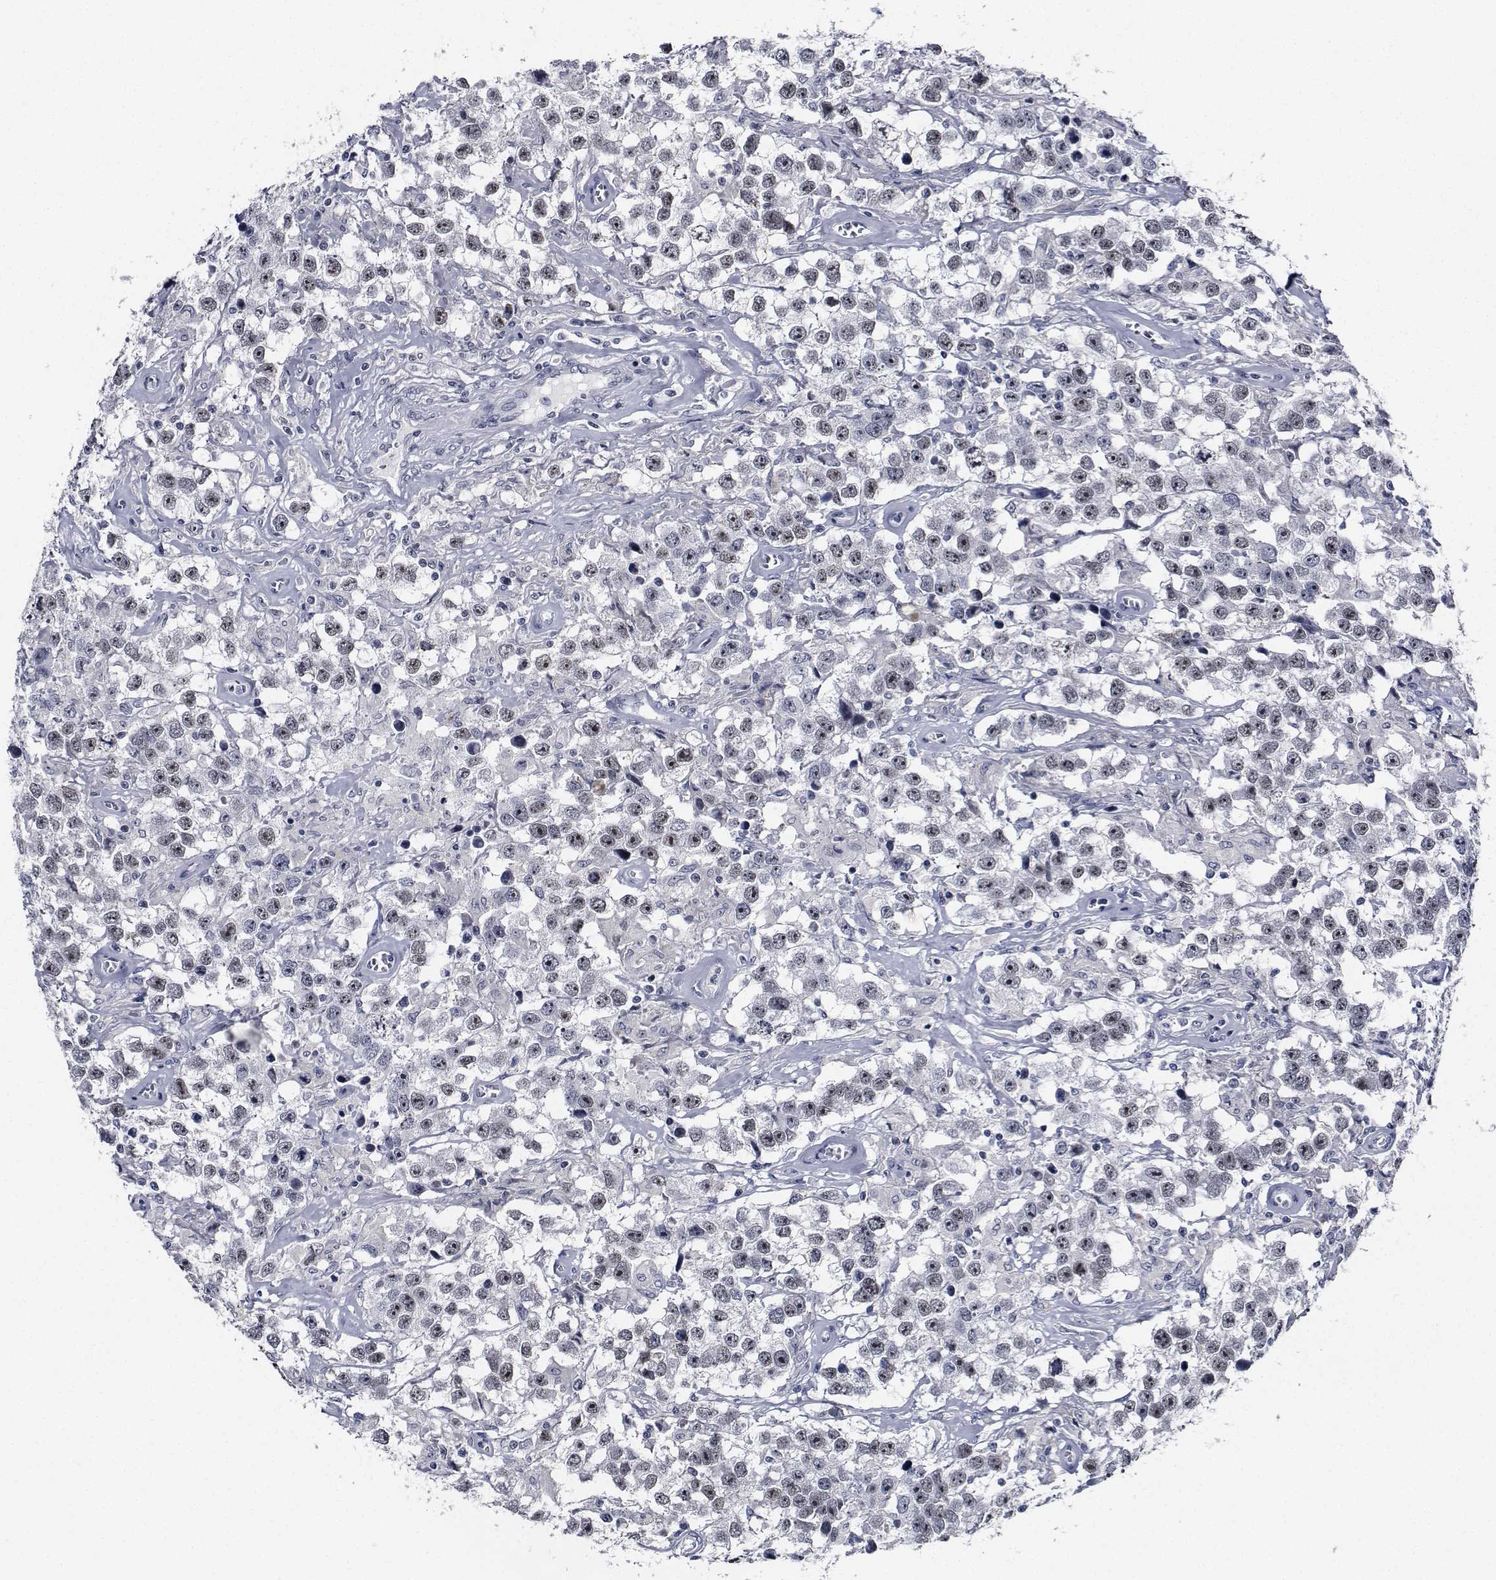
{"staining": {"intensity": "weak", "quantity": "25%-75%", "location": "nuclear"}, "tissue": "testis cancer", "cell_type": "Tumor cells", "image_type": "cancer", "snomed": [{"axis": "morphology", "description": "Seminoma, NOS"}, {"axis": "topography", "description": "Testis"}], "caption": "Brown immunohistochemical staining in testis cancer demonstrates weak nuclear staining in approximately 25%-75% of tumor cells.", "gene": "NVL", "patient": {"sex": "male", "age": 43}}